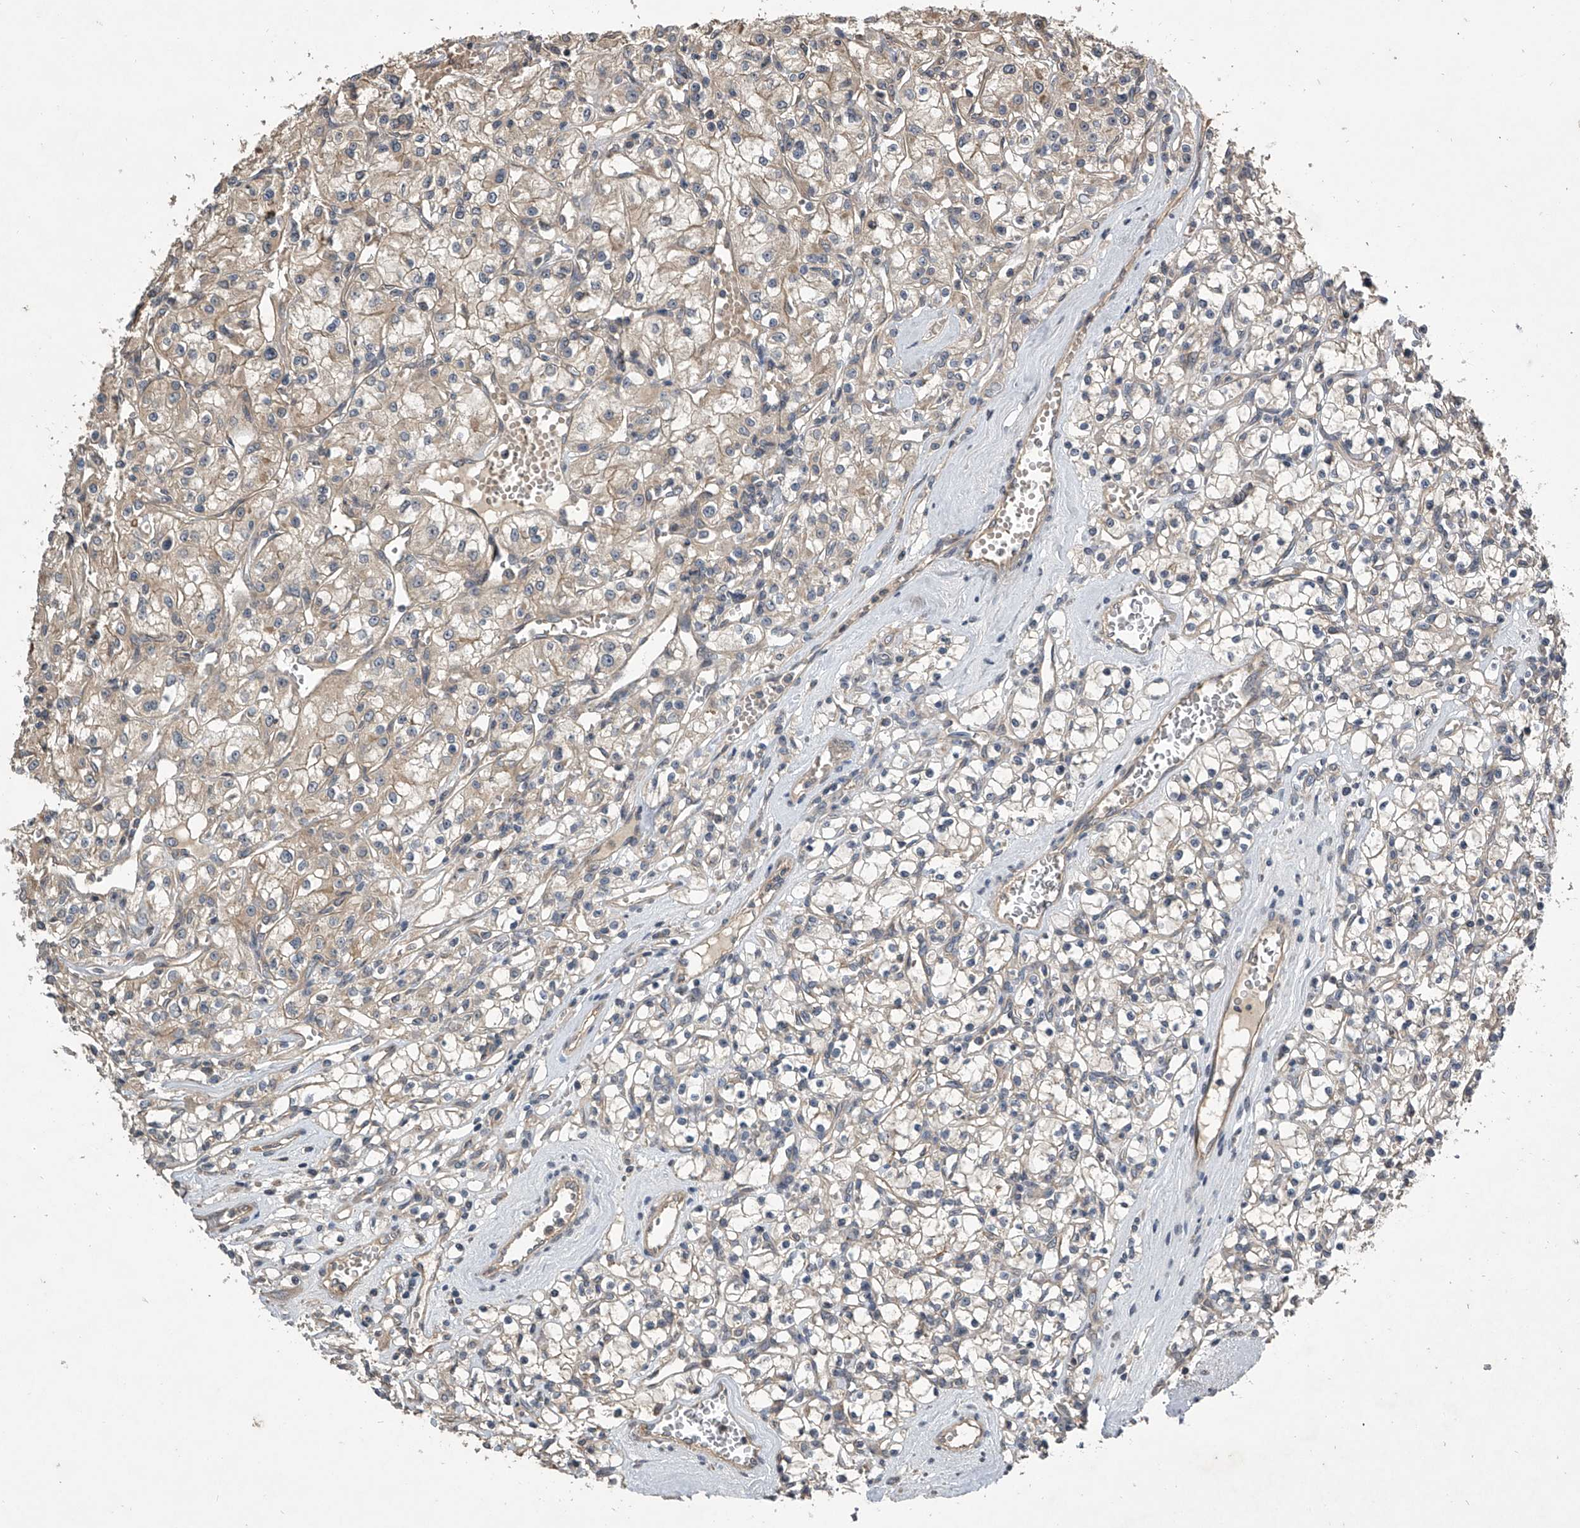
{"staining": {"intensity": "weak", "quantity": "<25%", "location": "cytoplasmic/membranous"}, "tissue": "renal cancer", "cell_type": "Tumor cells", "image_type": "cancer", "snomed": [{"axis": "morphology", "description": "Adenocarcinoma, NOS"}, {"axis": "topography", "description": "Kidney"}], "caption": "Immunohistochemical staining of renal cancer shows no significant expression in tumor cells.", "gene": "NFS1", "patient": {"sex": "female", "age": 59}}